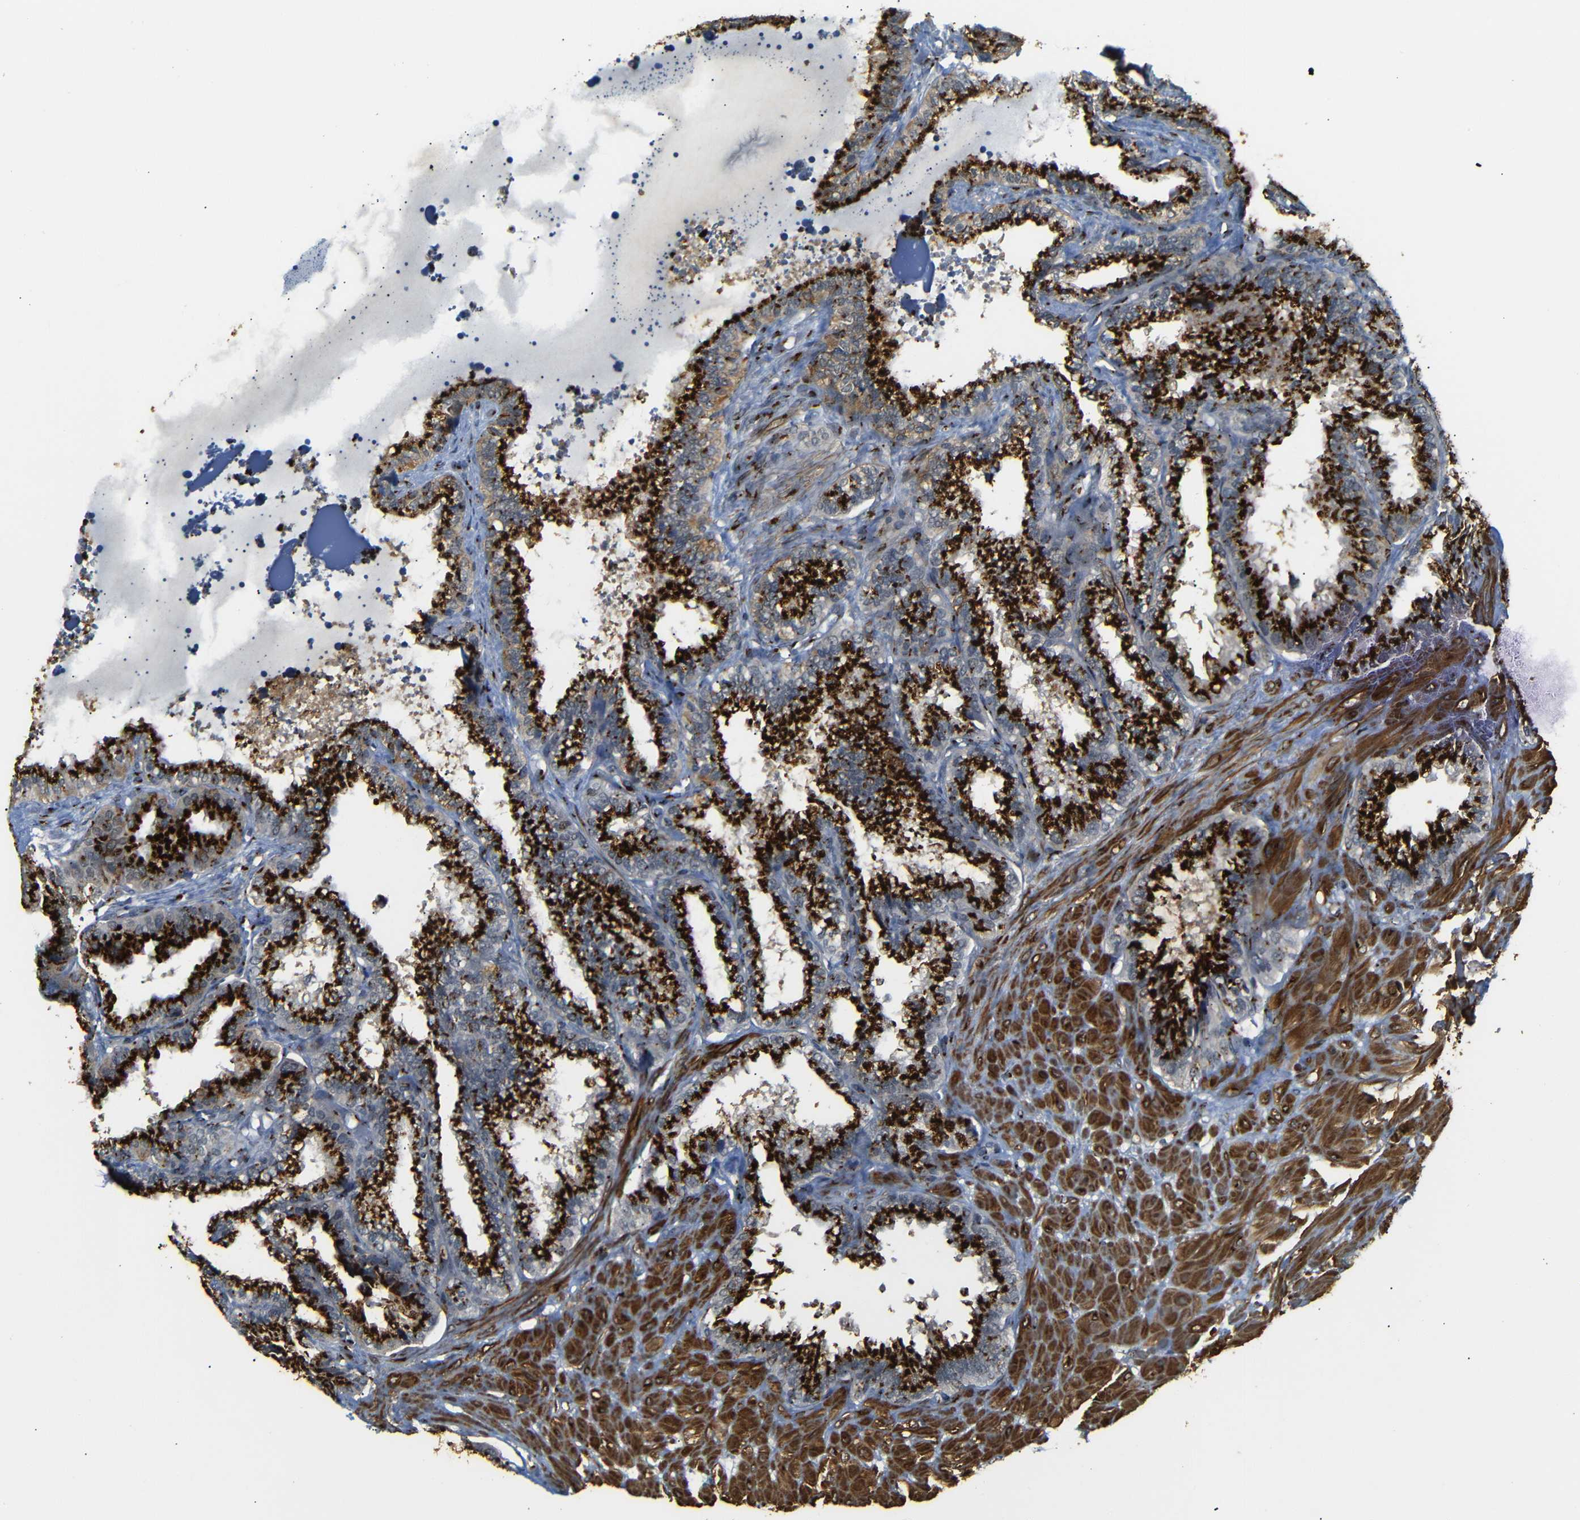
{"staining": {"intensity": "strong", "quantity": ">75%", "location": "cytoplasmic/membranous"}, "tissue": "seminal vesicle", "cell_type": "Glandular cells", "image_type": "normal", "snomed": [{"axis": "morphology", "description": "Normal tissue, NOS"}, {"axis": "topography", "description": "Seminal veicle"}], "caption": "Protein staining shows strong cytoplasmic/membranous positivity in approximately >75% of glandular cells in benign seminal vesicle. The staining was performed using DAB (3,3'-diaminobenzidine), with brown indicating positive protein expression. Nuclei are stained blue with hematoxylin.", "gene": "TGOLN2", "patient": {"sex": "male", "age": 46}}